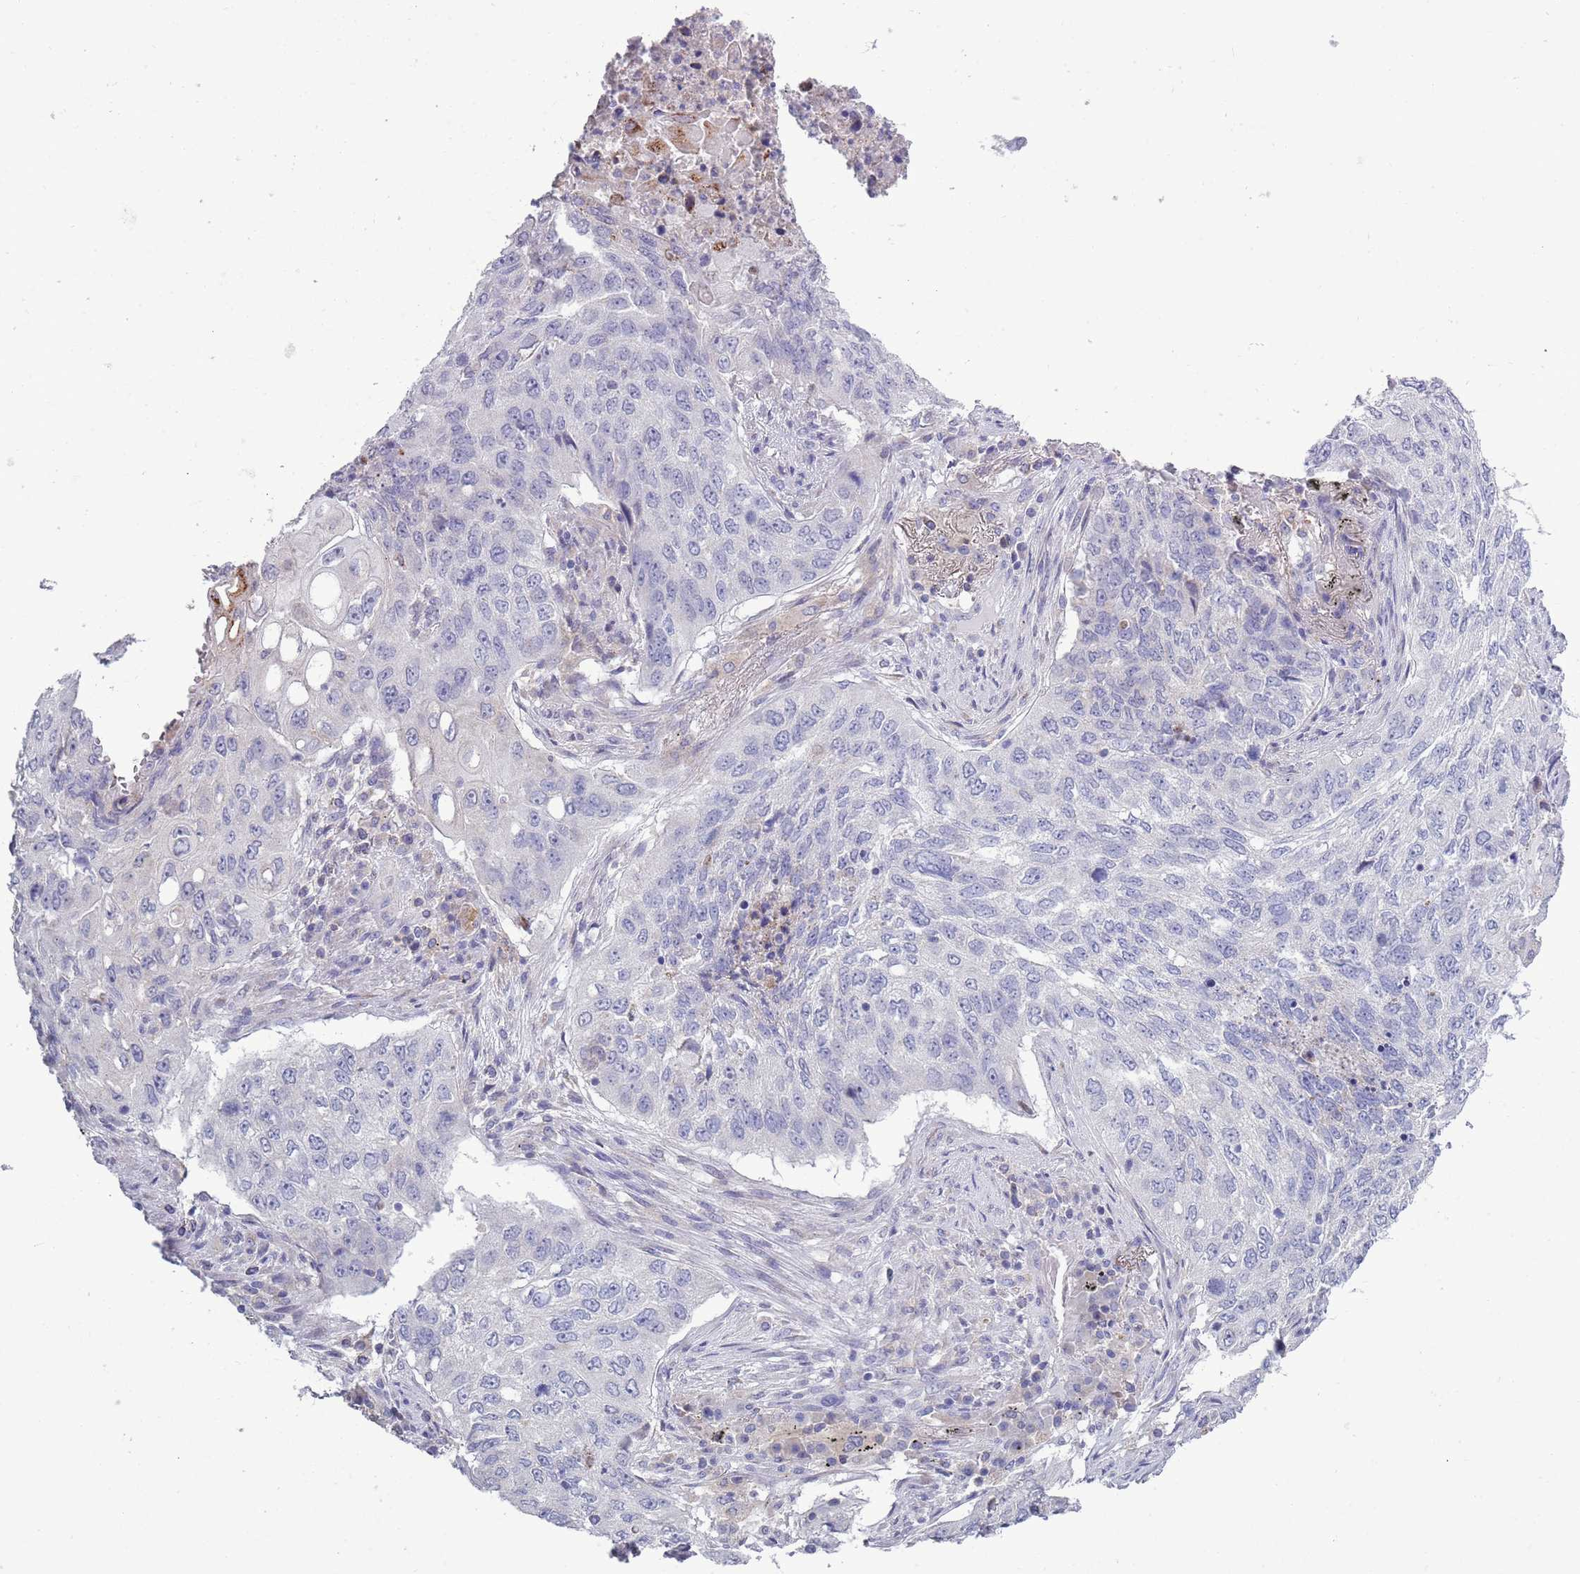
{"staining": {"intensity": "negative", "quantity": "none", "location": "none"}, "tissue": "lung cancer", "cell_type": "Tumor cells", "image_type": "cancer", "snomed": [{"axis": "morphology", "description": "Squamous cell carcinoma, NOS"}, {"axis": "topography", "description": "Lung"}], "caption": "Immunohistochemistry (IHC) histopathology image of human lung squamous cell carcinoma stained for a protein (brown), which shows no positivity in tumor cells.", "gene": "ACSBG1", "patient": {"sex": "female", "age": 63}}